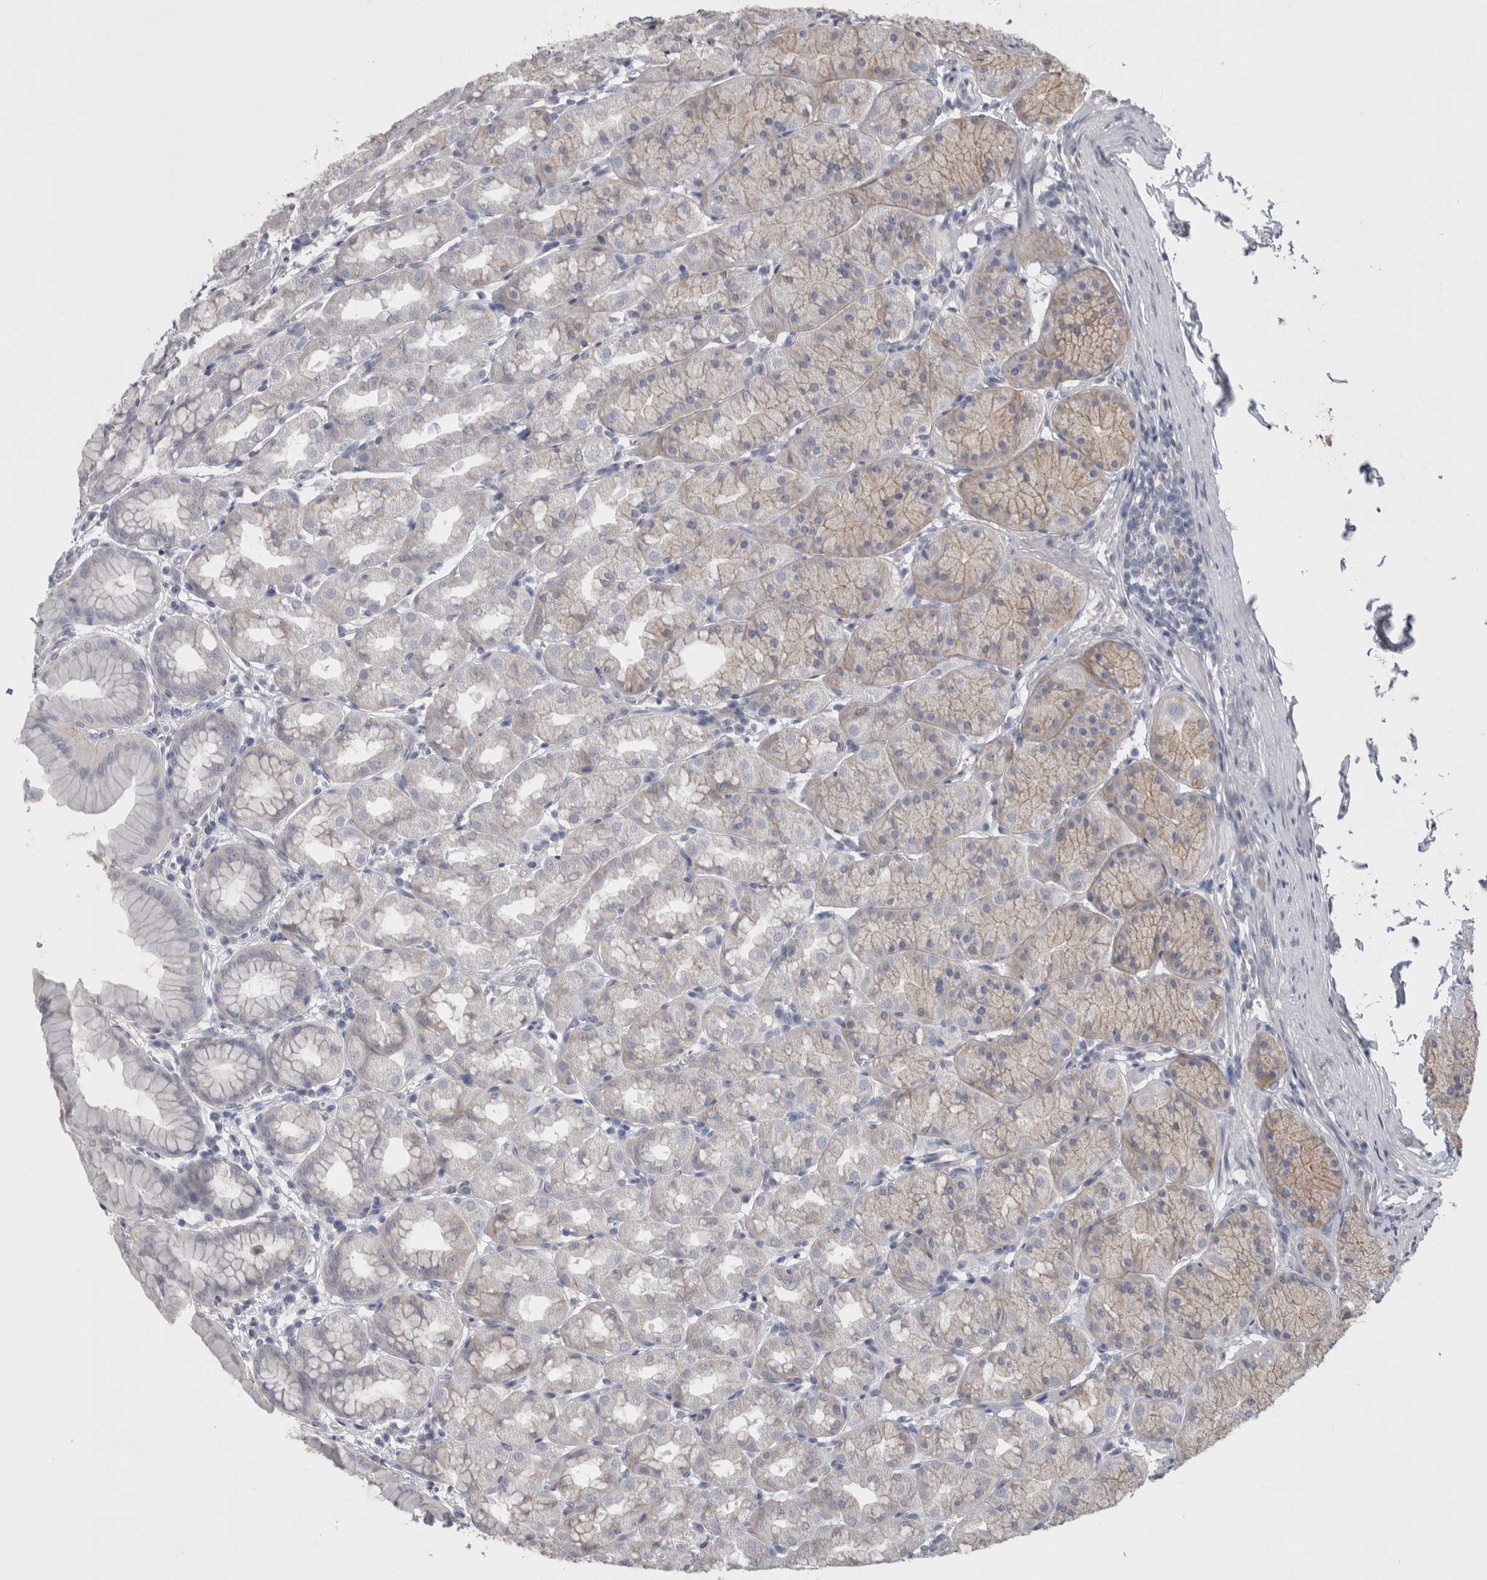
{"staining": {"intensity": "moderate", "quantity": "<25%", "location": "cytoplasmic/membranous"}, "tissue": "stomach", "cell_type": "Glandular cells", "image_type": "normal", "snomed": [{"axis": "morphology", "description": "Normal tissue, NOS"}, {"axis": "topography", "description": "Stomach"}], "caption": "A low amount of moderate cytoplasmic/membranous positivity is present in approximately <25% of glandular cells in normal stomach.", "gene": "NECTIN2", "patient": {"sex": "male", "age": 42}}